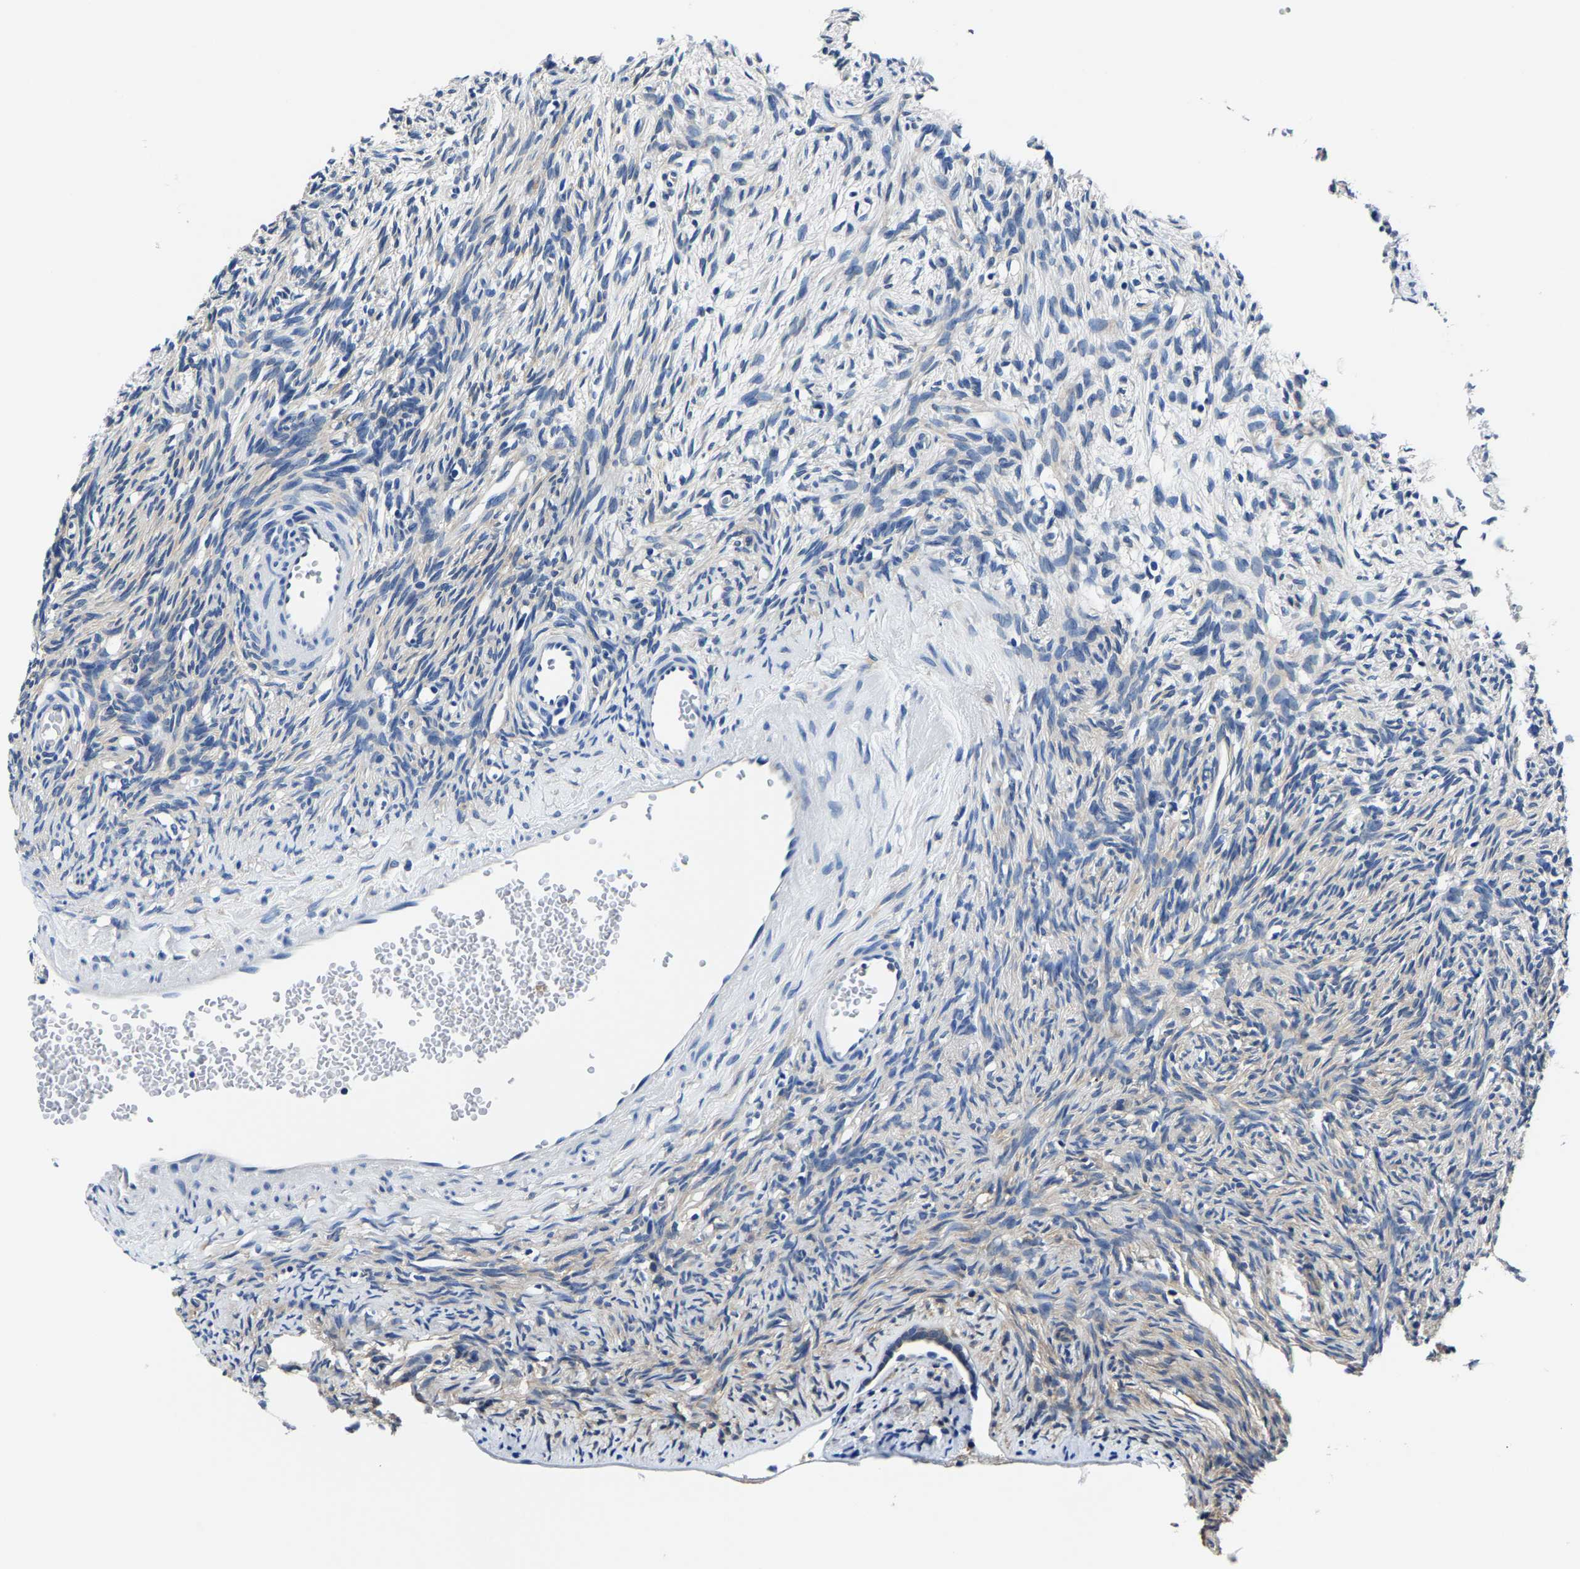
{"staining": {"intensity": "negative", "quantity": "none", "location": "none"}, "tissue": "ovary", "cell_type": "Ovarian stroma cells", "image_type": "normal", "snomed": [{"axis": "morphology", "description": "Normal tissue, NOS"}, {"axis": "topography", "description": "Ovary"}], "caption": "Protein analysis of normal ovary demonstrates no significant expression in ovarian stroma cells.", "gene": "ALDOB", "patient": {"sex": "female", "age": 33}}